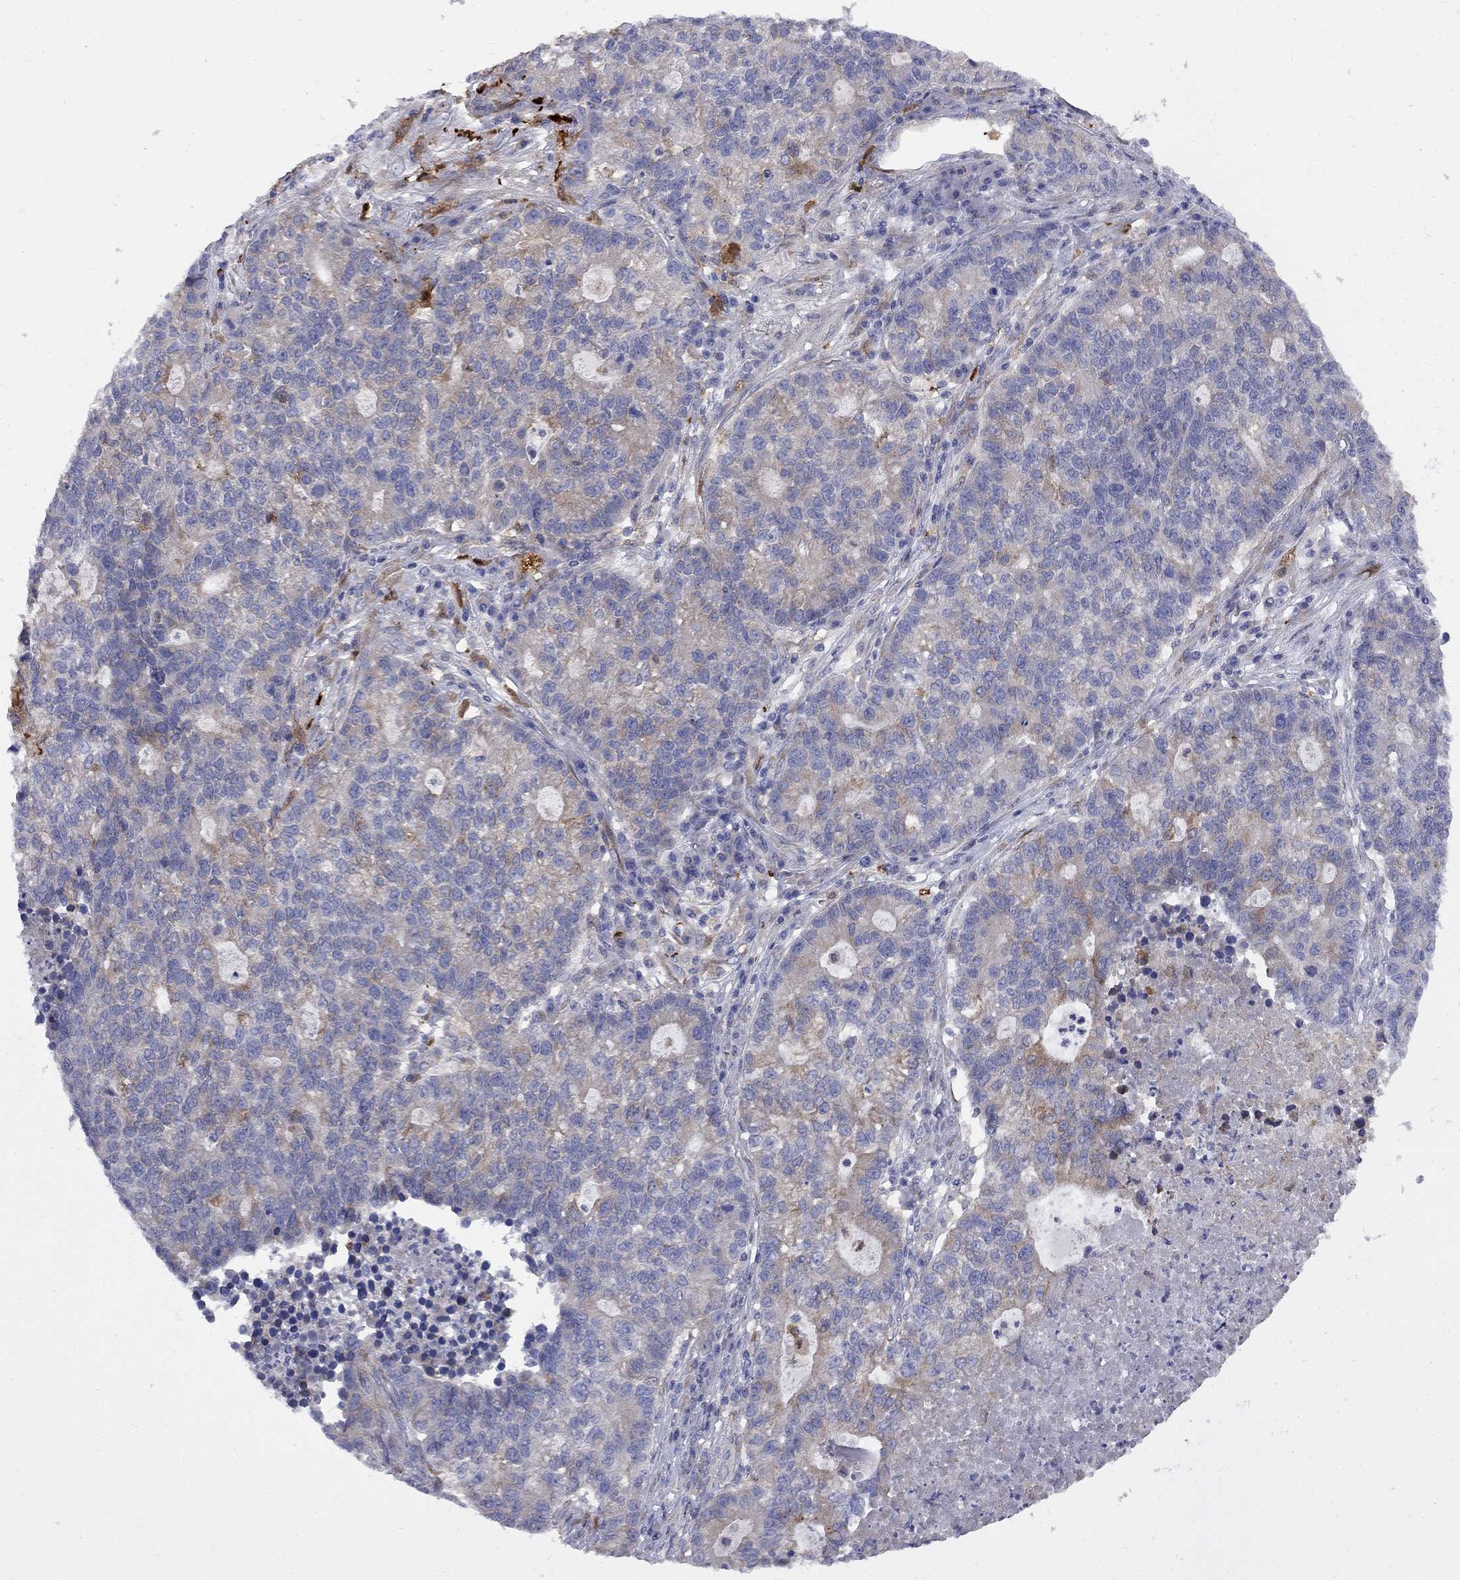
{"staining": {"intensity": "weak", "quantity": "<25%", "location": "cytoplasmic/membranous"}, "tissue": "lung cancer", "cell_type": "Tumor cells", "image_type": "cancer", "snomed": [{"axis": "morphology", "description": "Adenocarcinoma, NOS"}, {"axis": "topography", "description": "Lung"}], "caption": "Immunohistochemistry of lung cancer (adenocarcinoma) reveals no staining in tumor cells. (Immunohistochemistry, brightfield microscopy, high magnification).", "gene": "MTHFR", "patient": {"sex": "male", "age": 57}}